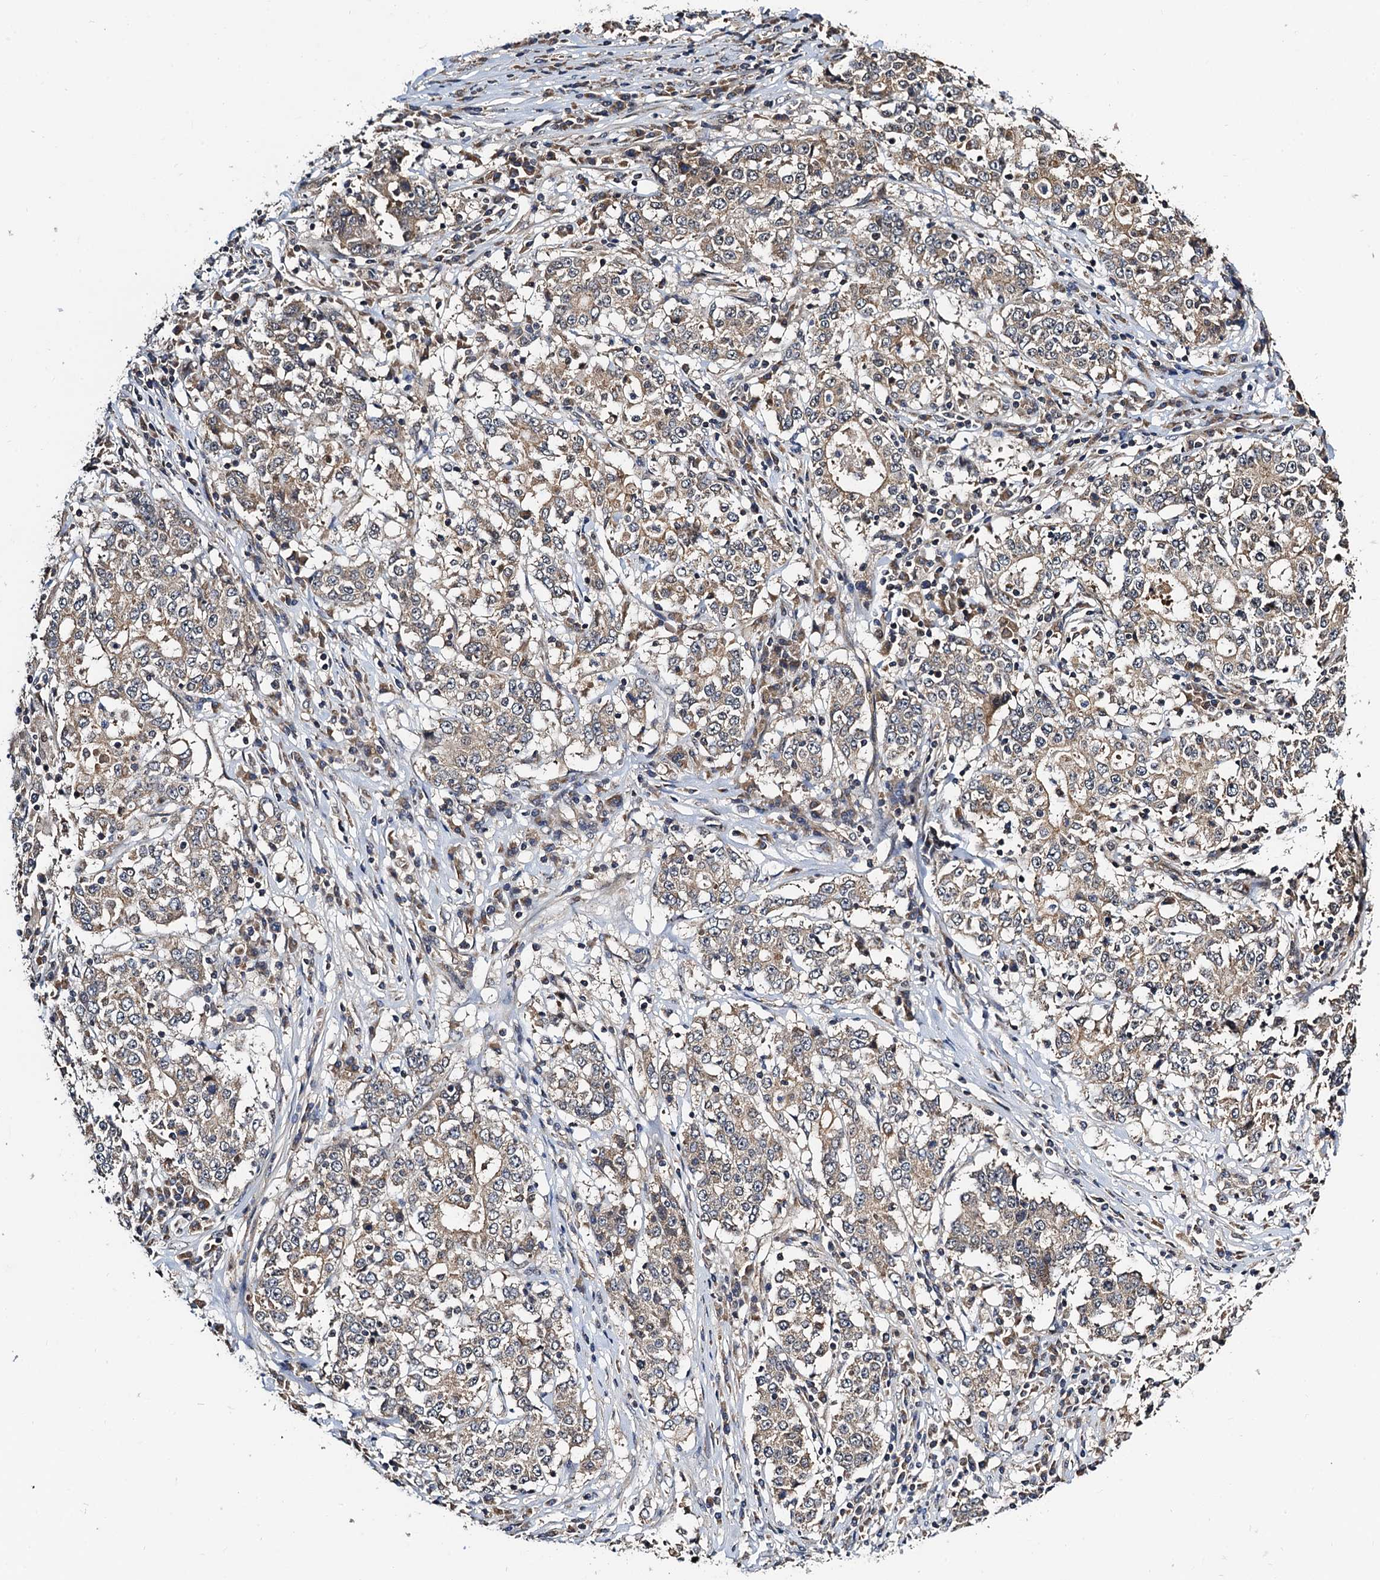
{"staining": {"intensity": "weak", "quantity": ">75%", "location": "cytoplasmic/membranous"}, "tissue": "stomach cancer", "cell_type": "Tumor cells", "image_type": "cancer", "snomed": [{"axis": "morphology", "description": "Adenocarcinoma, NOS"}, {"axis": "topography", "description": "Stomach"}], "caption": "Protein expression analysis of stomach adenocarcinoma reveals weak cytoplasmic/membranous positivity in about >75% of tumor cells. The staining is performed using DAB (3,3'-diaminobenzidine) brown chromogen to label protein expression. The nuclei are counter-stained blue using hematoxylin.", "gene": "NAA16", "patient": {"sex": "male", "age": 59}}